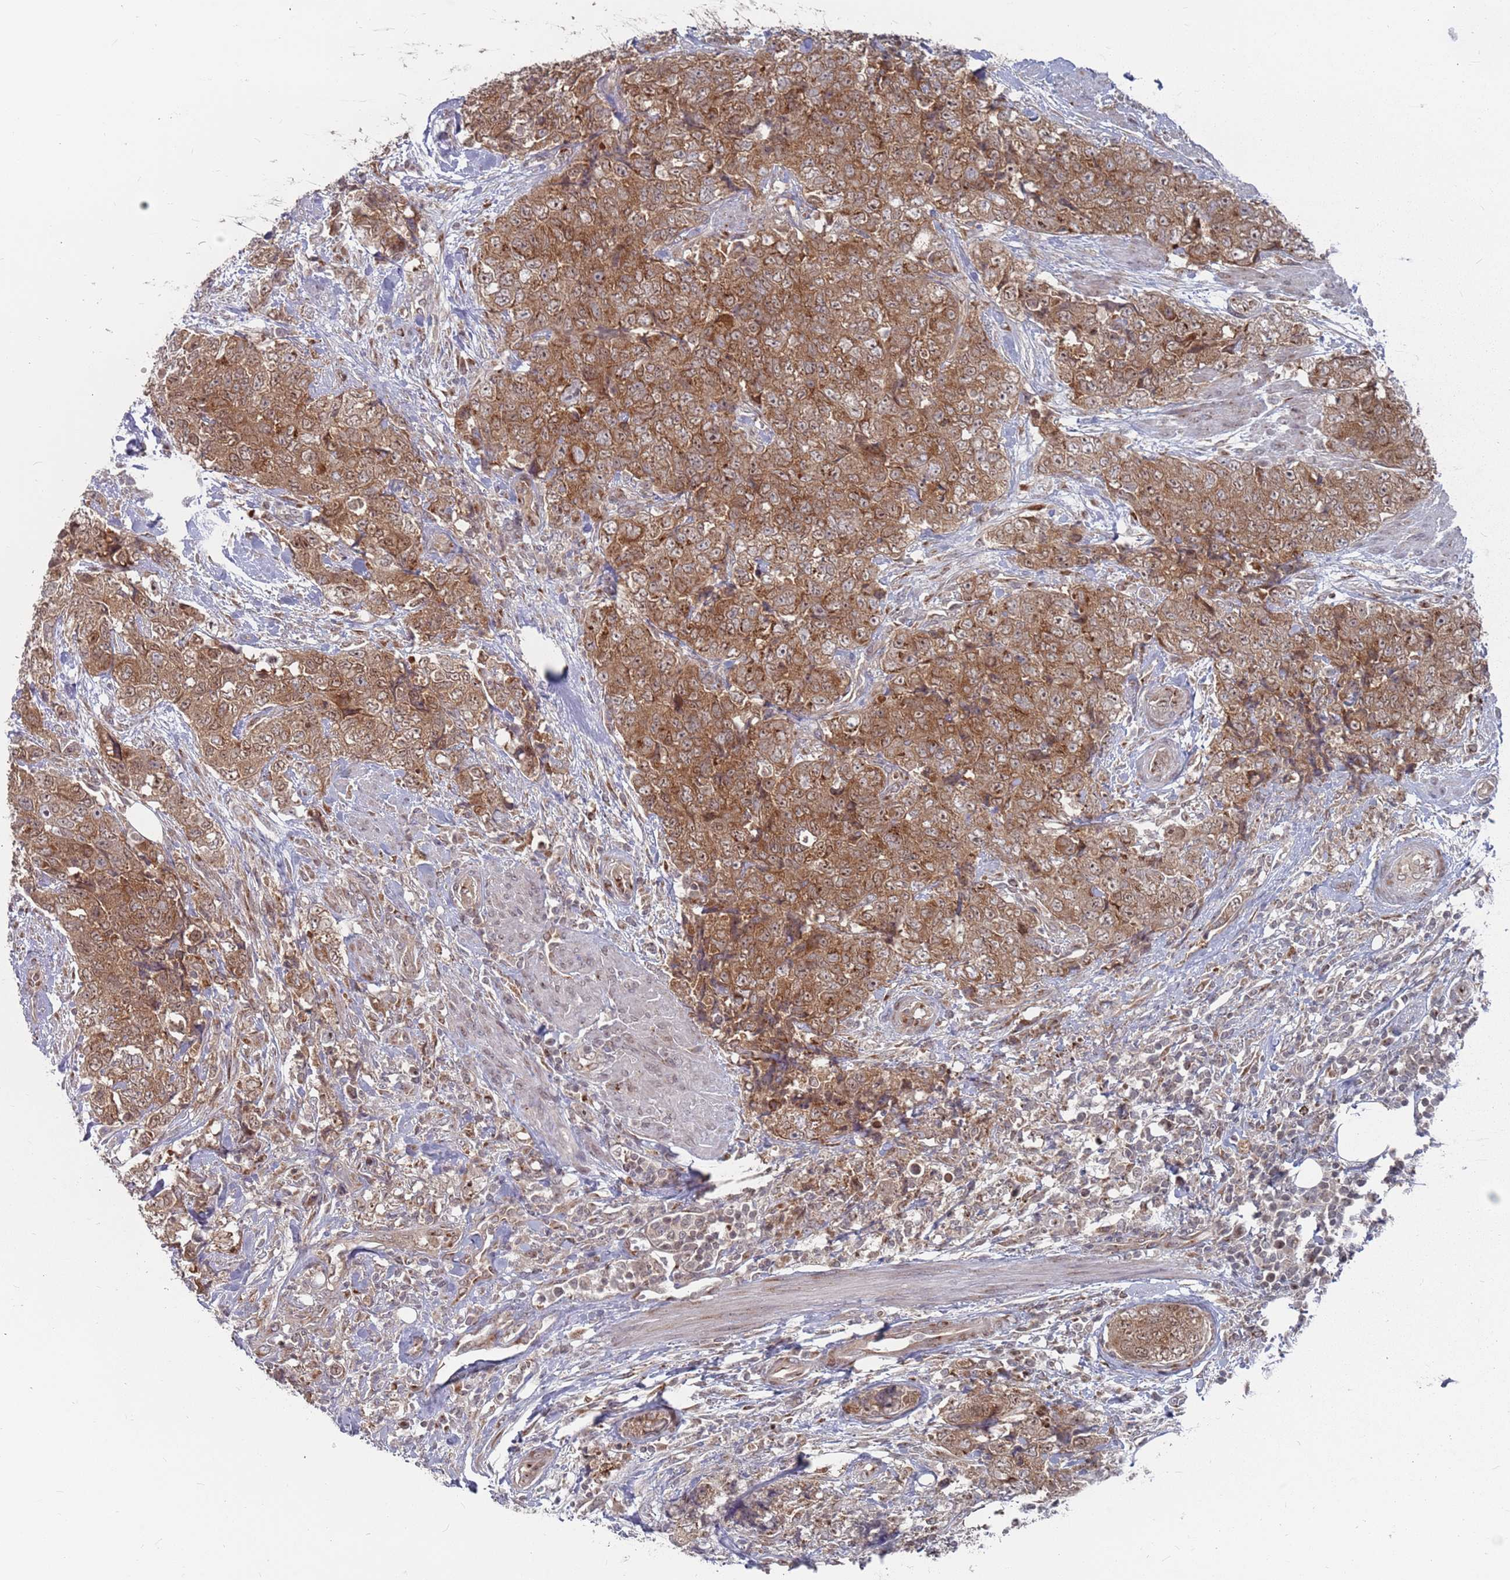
{"staining": {"intensity": "strong", "quantity": ">75%", "location": "cytoplasmic/membranous"}, "tissue": "urothelial cancer", "cell_type": "Tumor cells", "image_type": "cancer", "snomed": [{"axis": "morphology", "description": "Urothelial carcinoma, High grade"}, {"axis": "topography", "description": "Urinary bladder"}], "caption": "Protein staining reveals strong cytoplasmic/membranous positivity in approximately >75% of tumor cells in urothelial cancer. (IHC, brightfield microscopy, high magnification).", "gene": "FMO4", "patient": {"sex": "female", "age": 78}}